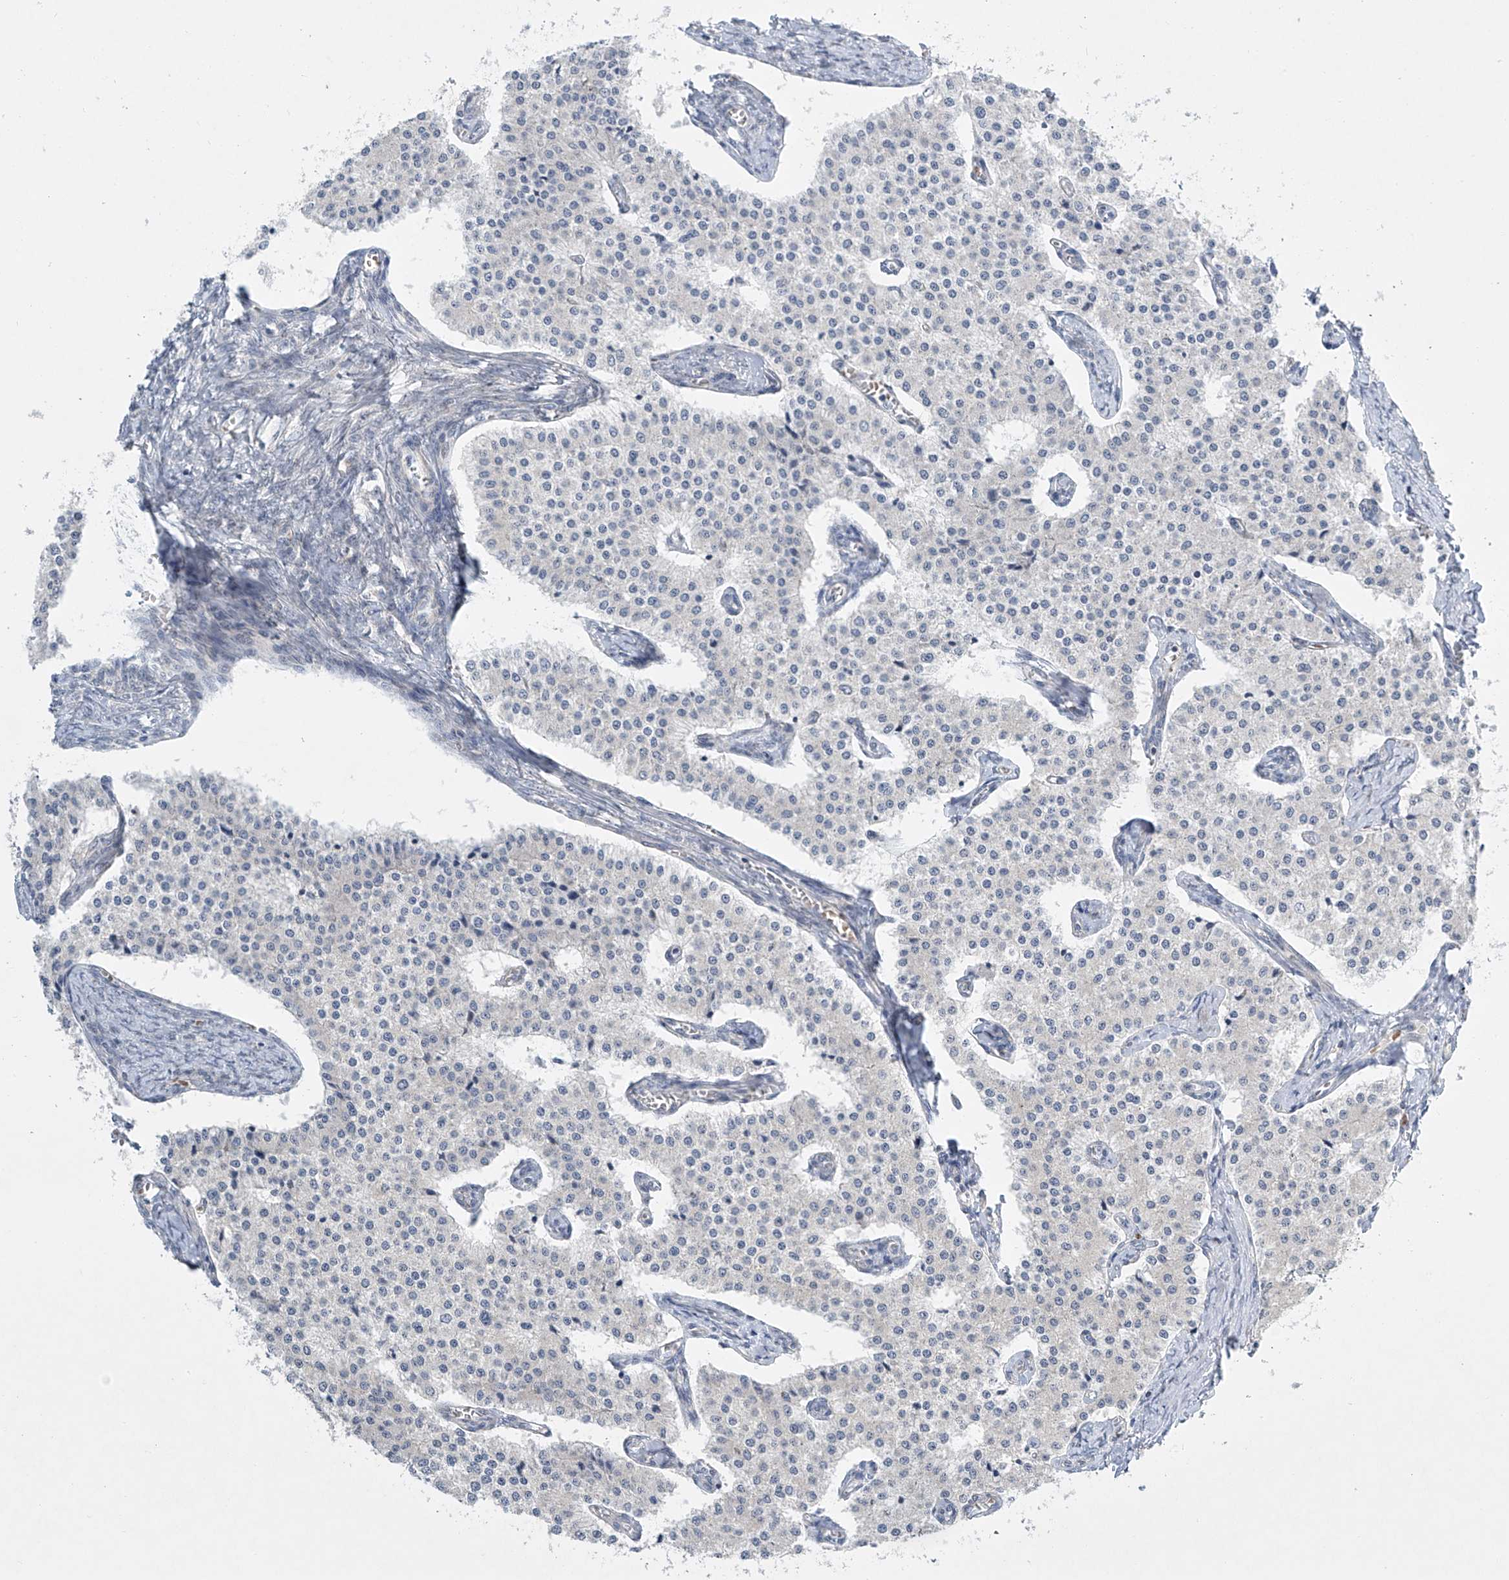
{"staining": {"intensity": "negative", "quantity": "none", "location": "none"}, "tissue": "carcinoid", "cell_type": "Tumor cells", "image_type": "cancer", "snomed": [{"axis": "morphology", "description": "Carcinoid, malignant, NOS"}, {"axis": "topography", "description": "Colon"}], "caption": "This photomicrograph is of carcinoid stained with immunohistochemistry to label a protein in brown with the nuclei are counter-stained blue. There is no expression in tumor cells.", "gene": "TJAP1", "patient": {"sex": "female", "age": 52}}